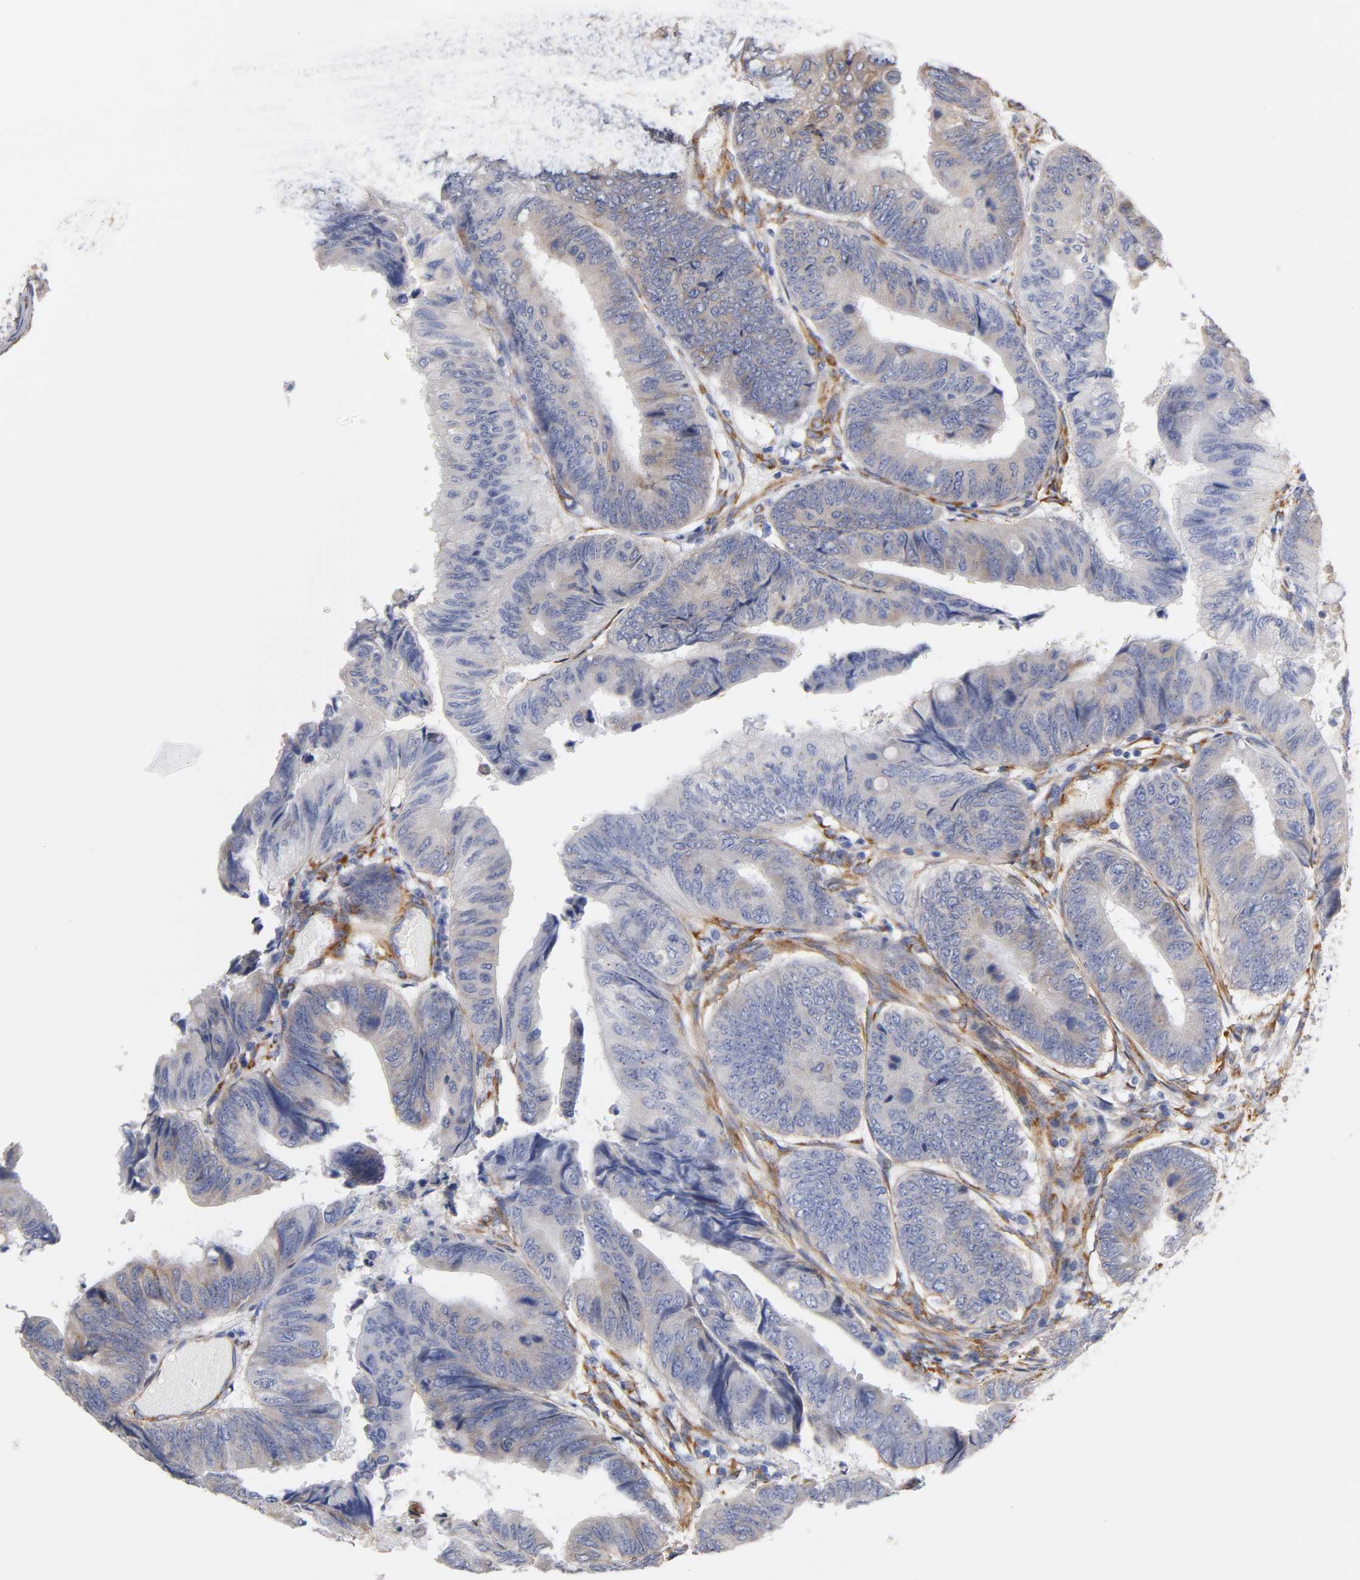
{"staining": {"intensity": "negative", "quantity": "none", "location": "none"}, "tissue": "colorectal cancer", "cell_type": "Tumor cells", "image_type": "cancer", "snomed": [{"axis": "morphology", "description": "Normal tissue, NOS"}, {"axis": "morphology", "description": "Adenocarcinoma, NOS"}, {"axis": "topography", "description": "Rectum"}, {"axis": "topography", "description": "Peripheral nerve tissue"}], "caption": "This is an immunohistochemistry (IHC) image of colorectal cancer. There is no staining in tumor cells.", "gene": "LAMB1", "patient": {"sex": "male", "age": 92}}